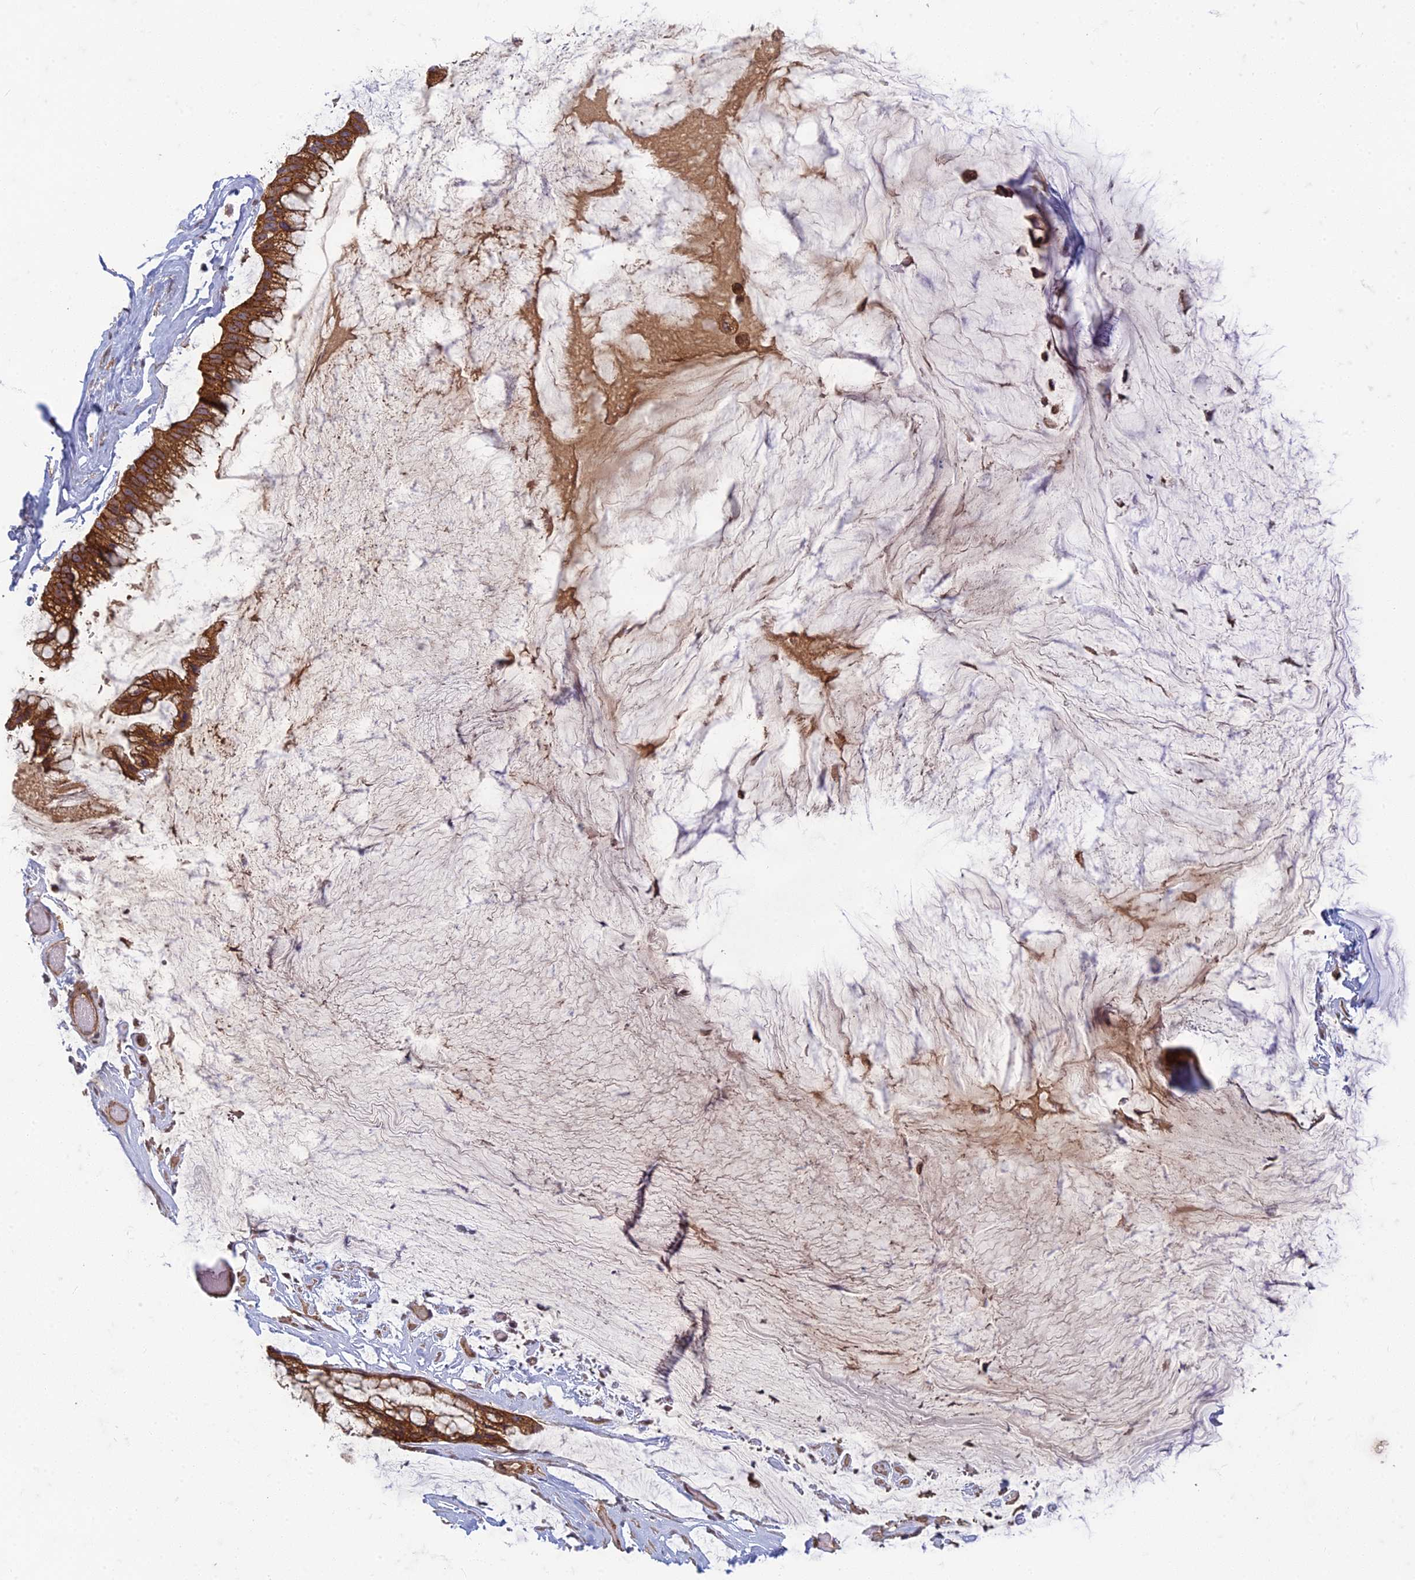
{"staining": {"intensity": "strong", "quantity": ">75%", "location": "cytoplasmic/membranous"}, "tissue": "ovarian cancer", "cell_type": "Tumor cells", "image_type": "cancer", "snomed": [{"axis": "morphology", "description": "Cystadenocarcinoma, mucinous, NOS"}, {"axis": "topography", "description": "Ovary"}], "caption": "The immunohistochemical stain labels strong cytoplasmic/membranous expression in tumor cells of mucinous cystadenocarcinoma (ovarian) tissue.", "gene": "TCF25", "patient": {"sex": "female", "age": 39}}